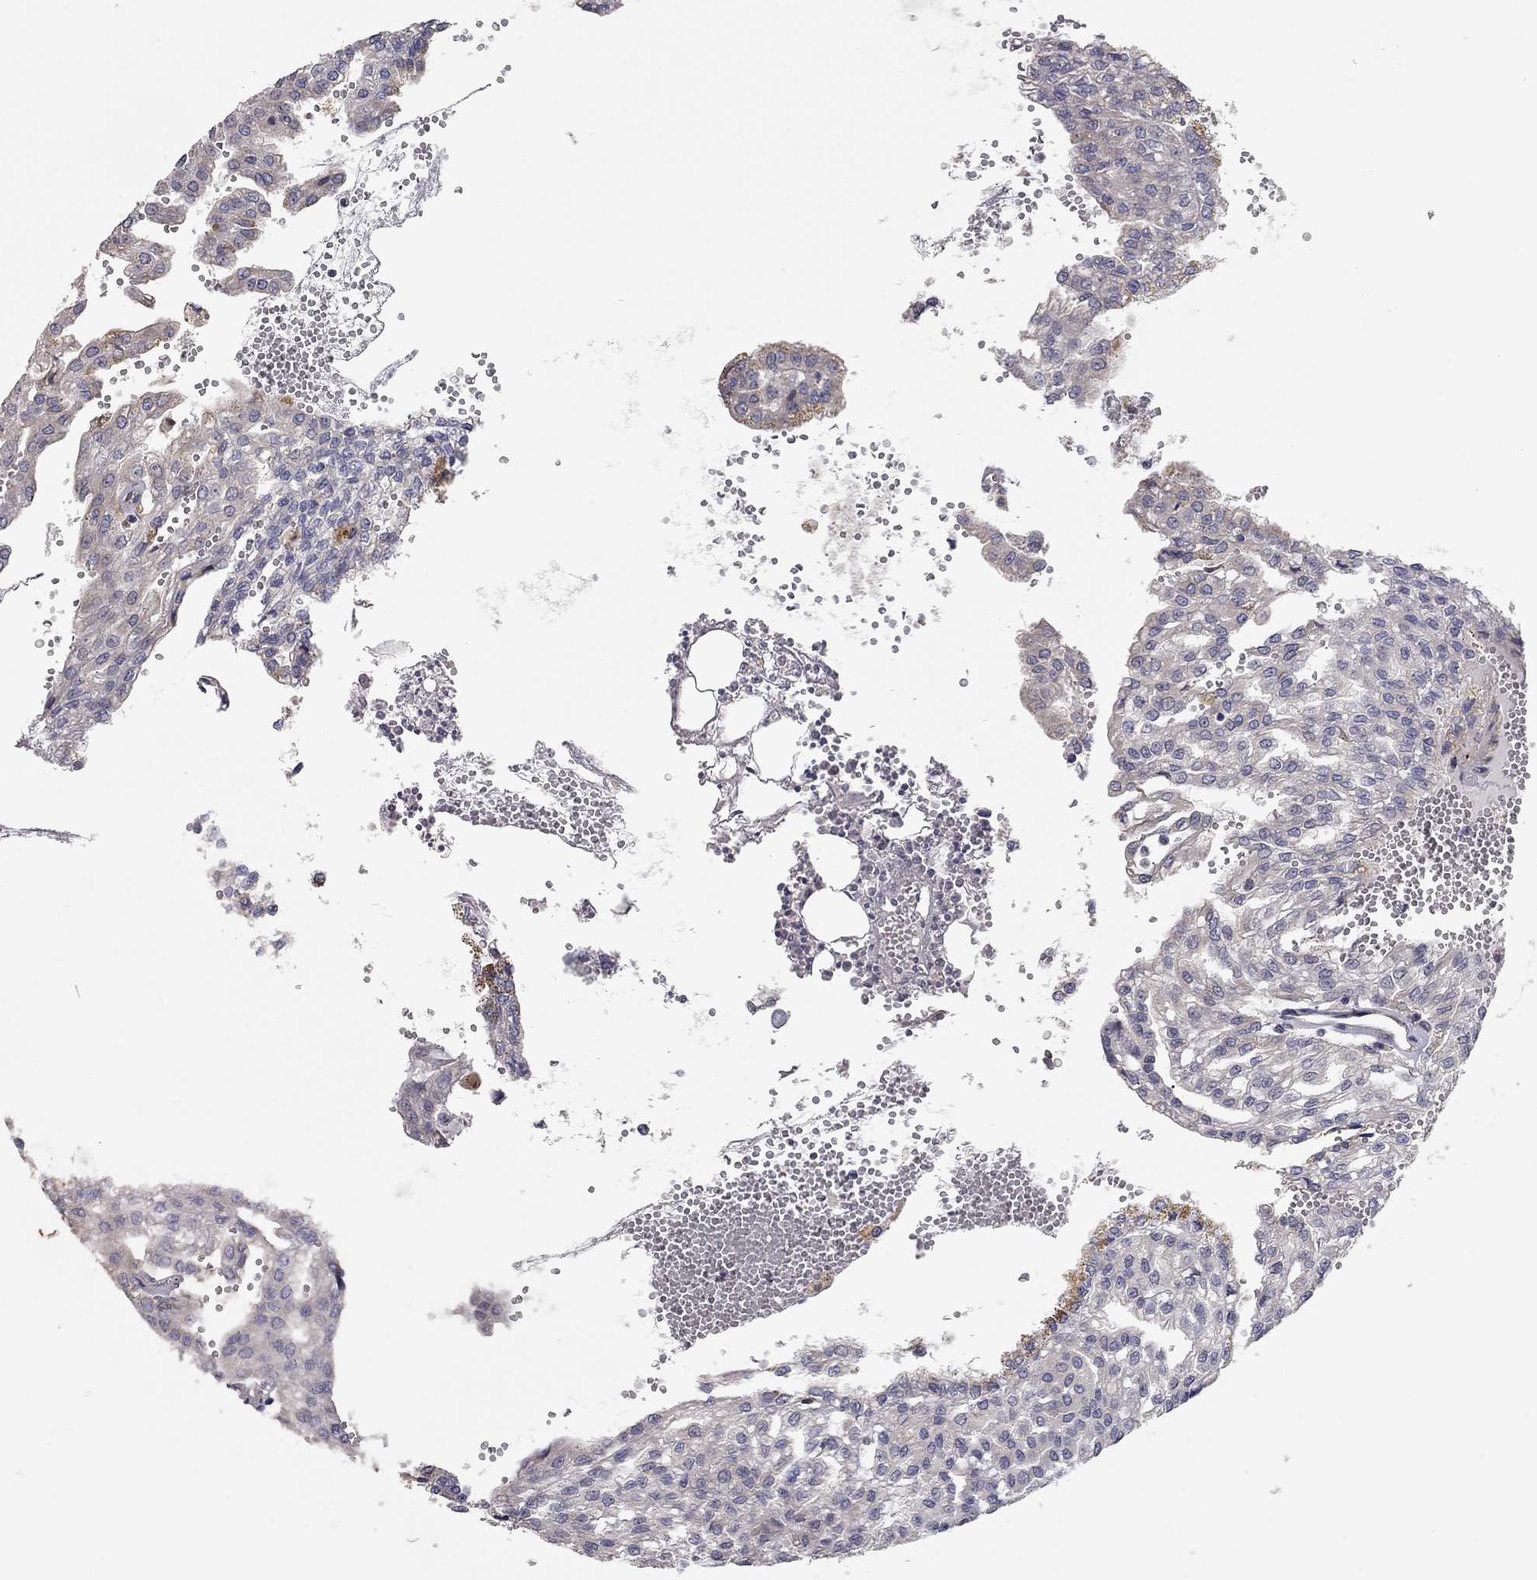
{"staining": {"intensity": "negative", "quantity": "none", "location": "none"}, "tissue": "renal cancer", "cell_type": "Tumor cells", "image_type": "cancer", "snomed": [{"axis": "morphology", "description": "Adenocarcinoma, NOS"}, {"axis": "topography", "description": "Kidney"}], "caption": "High magnification brightfield microscopy of renal adenocarcinoma stained with DAB (3,3'-diaminobenzidine) (brown) and counterstained with hematoxylin (blue): tumor cells show no significant positivity.", "gene": "XAGE2", "patient": {"sex": "male", "age": 63}}